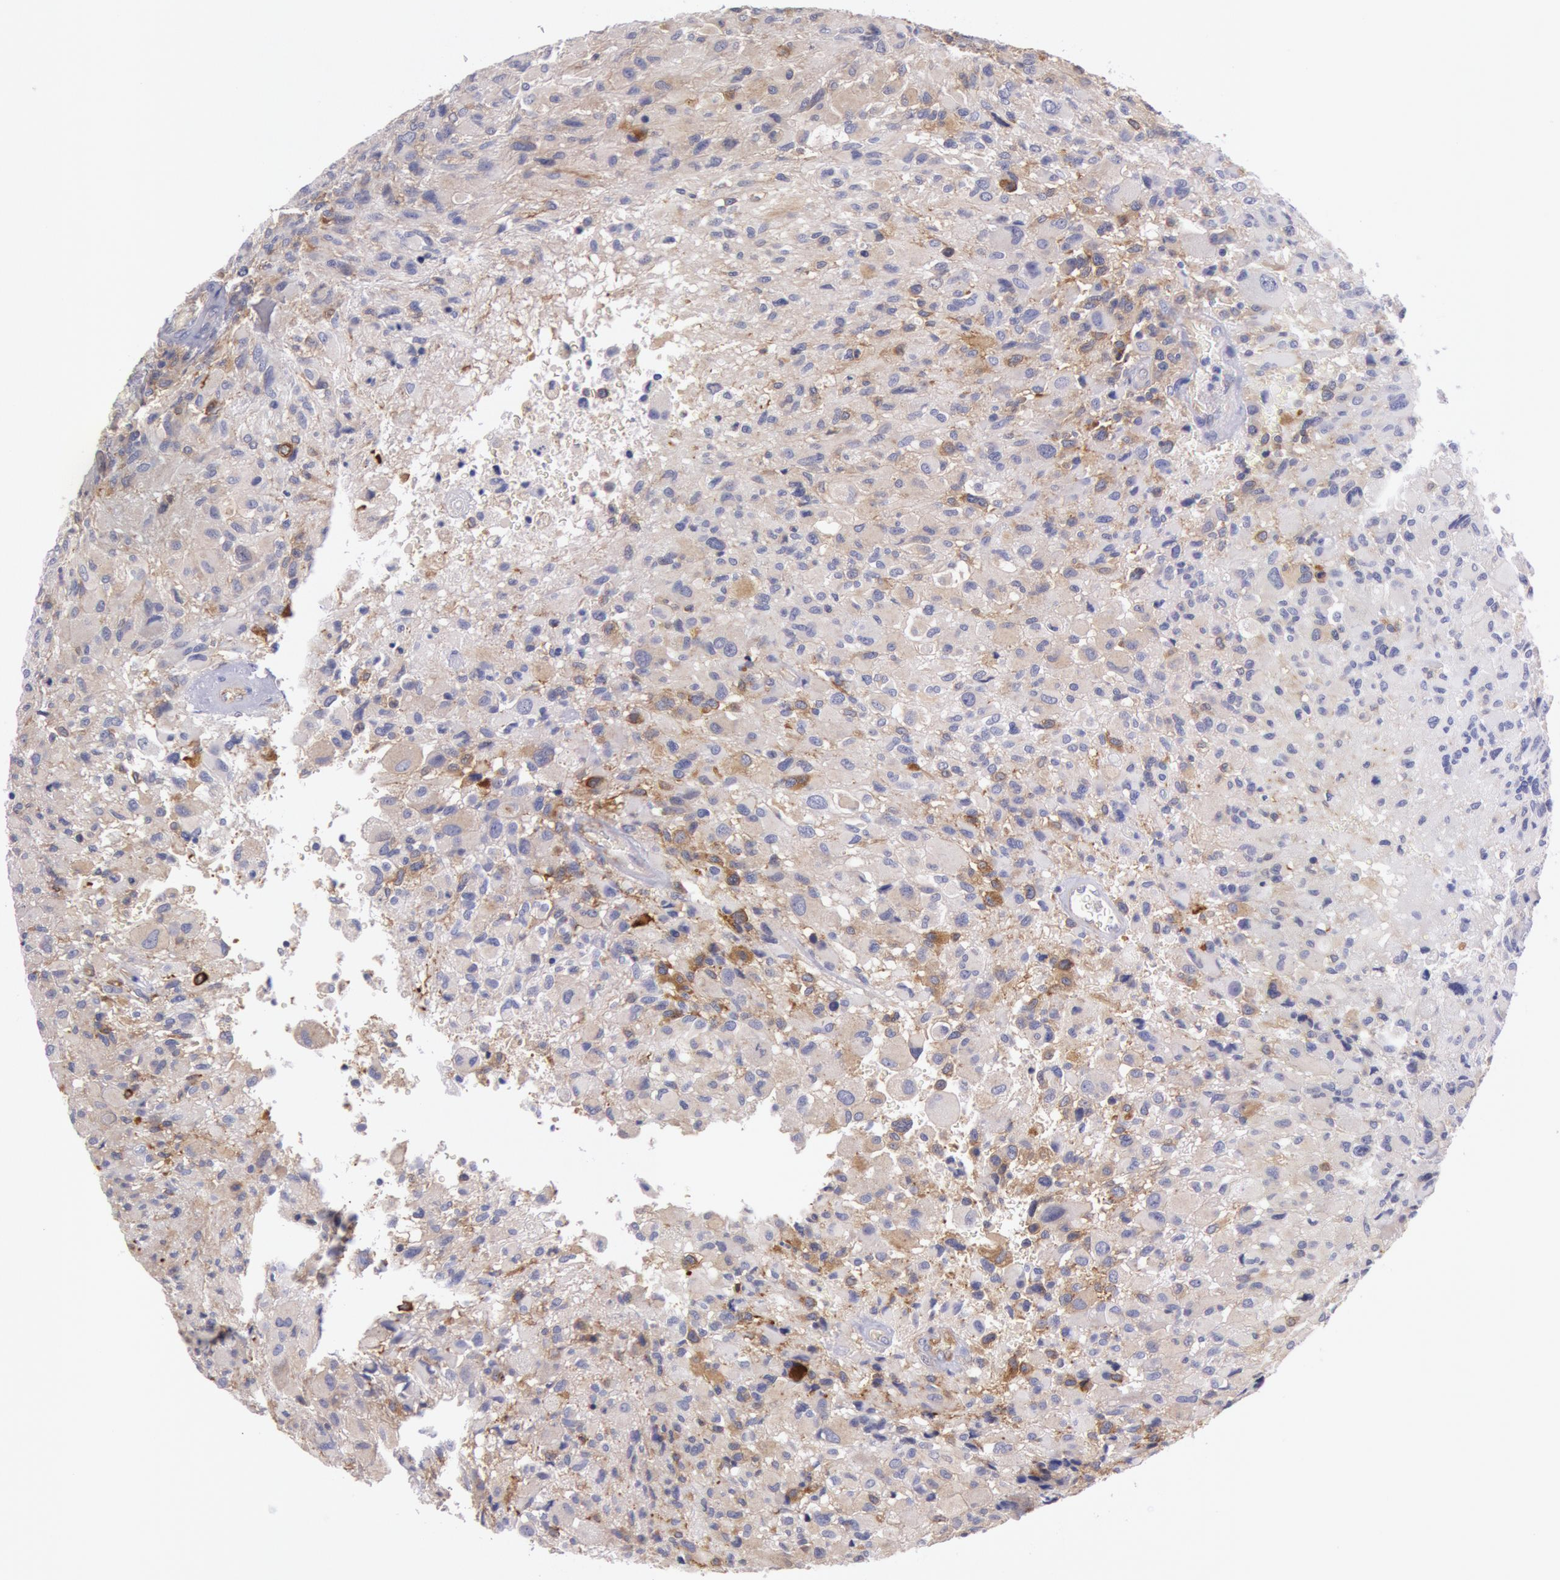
{"staining": {"intensity": "weak", "quantity": "<25%", "location": "cytoplasmic/membranous"}, "tissue": "glioma", "cell_type": "Tumor cells", "image_type": "cancer", "snomed": [{"axis": "morphology", "description": "Glioma, malignant, High grade"}, {"axis": "topography", "description": "Brain"}], "caption": "The histopathology image demonstrates no staining of tumor cells in glioma.", "gene": "MYO5A", "patient": {"sex": "male", "age": 69}}